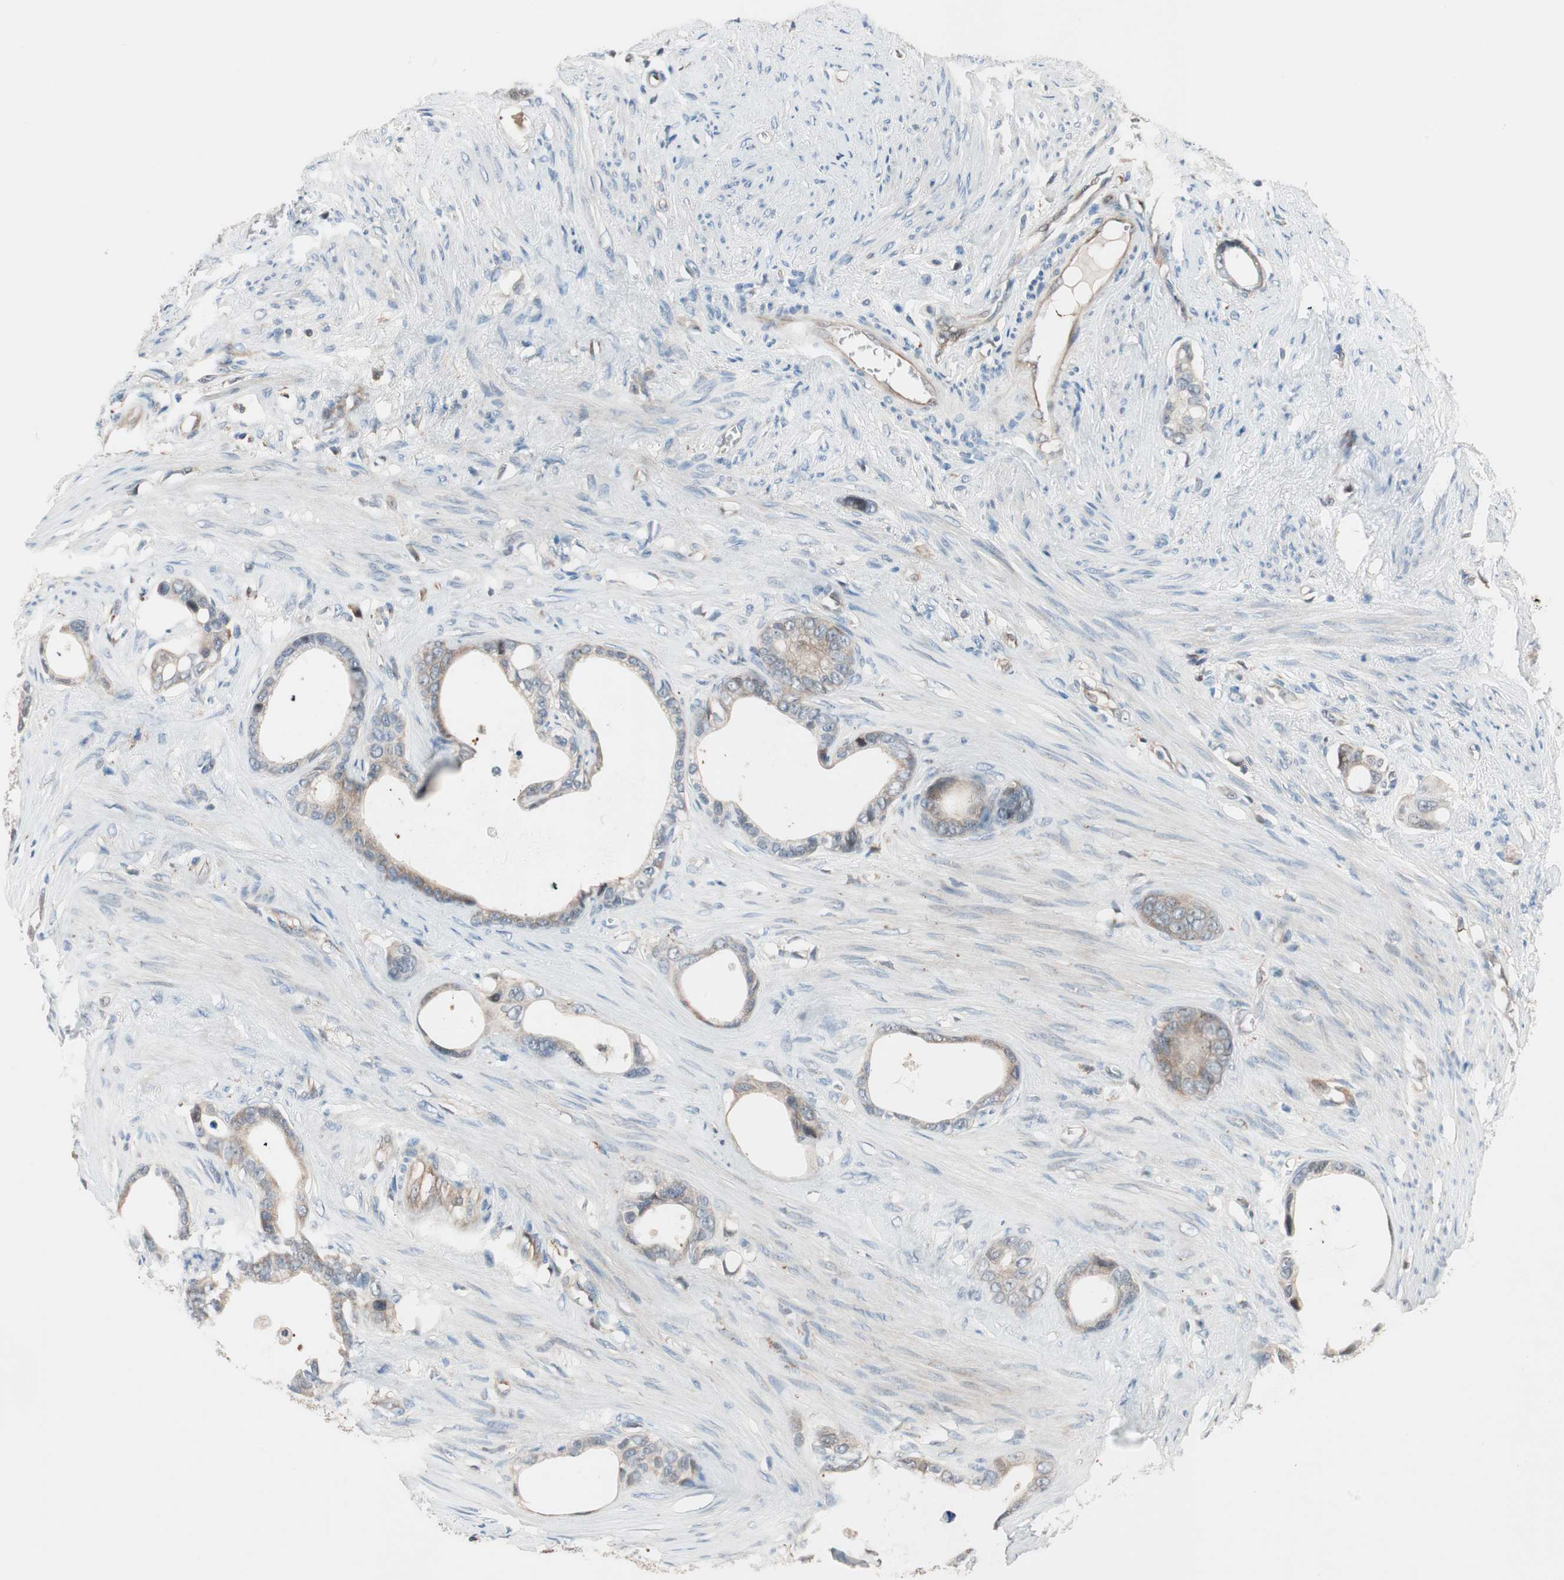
{"staining": {"intensity": "weak", "quantity": "<25%", "location": "cytoplasmic/membranous"}, "tissue": "stomach cancer", "cell_type": "Tumor cells", "image_type": "cancer", "snomed": [{"axis": "morphology", "description": "Adenocarcinoma, NOS"}, {"axis": "topography", "description": "Stomach"}], "caption": "Photomicrograph shows no protein expression in tumor cells of stomach cancer (adenocarcinoma) tissue. Brightfield microscopy of immunohistochemistry stained with DAB (brown) and hematoxylin (blue), captured at high magnification.", "gene": "PIK3R3", "patient": {"sex": "female", "age": 75}}